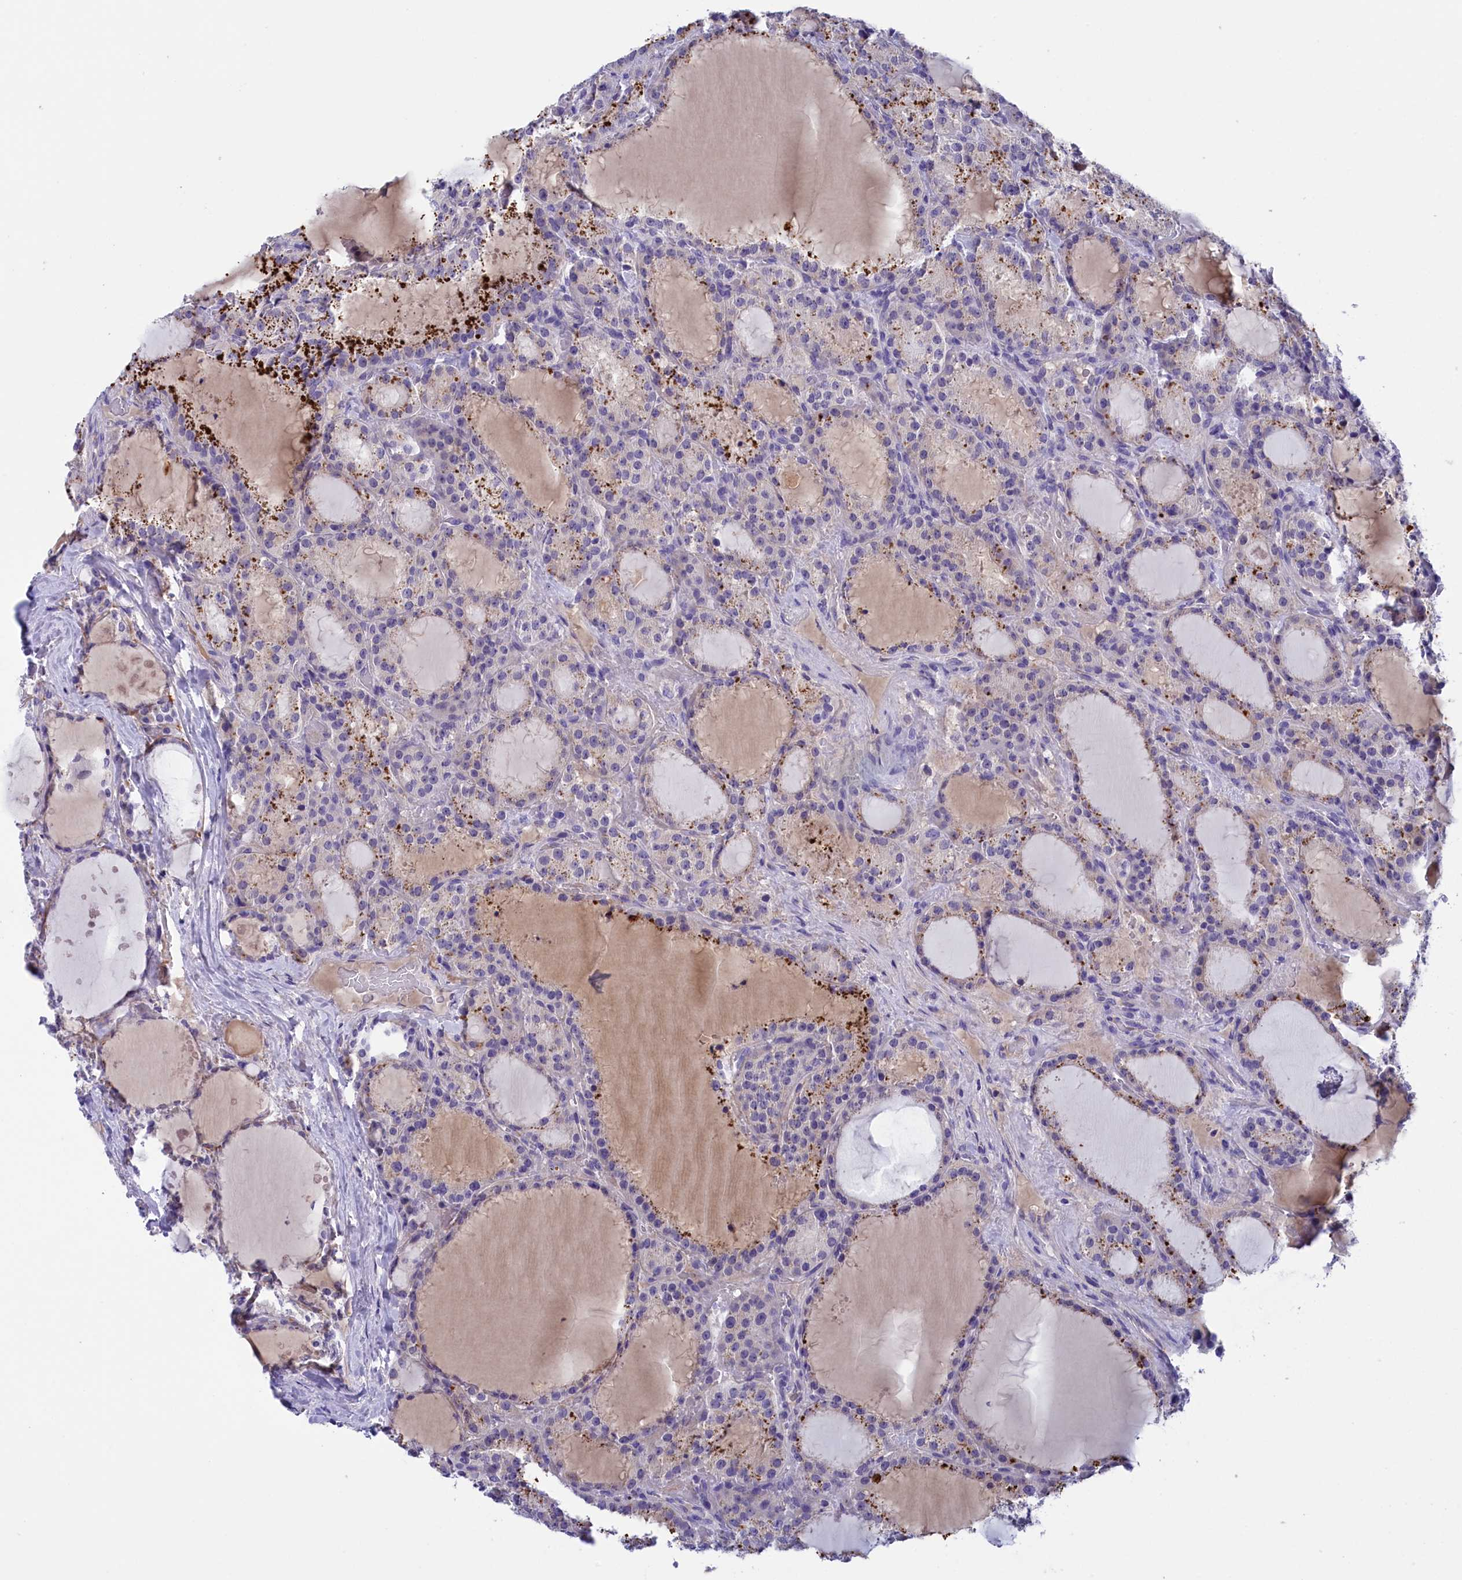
{"staining": {"intensity": "moderate", "quantity": "<25%", "location": "cytoplasmic/membranous"}, "tissue": "thyroid cancer", "cell_type": "Tumor cells", "image_type": "cancer", "snomed": [{"axis": "morphology", "description": "Papillary adenocarcinoma, NOS"}, {"axis": "topography", "description": "Thyroid gland"}], "caption": "Papillary adenocarcinoma (thyroid) stained for a protein (brown) exhibits moderate cytoplasmic/membranous positive staining in about <25% of tumor cells.", "gene": "STYX", "patient": {"sex": "male", "age": 77}}